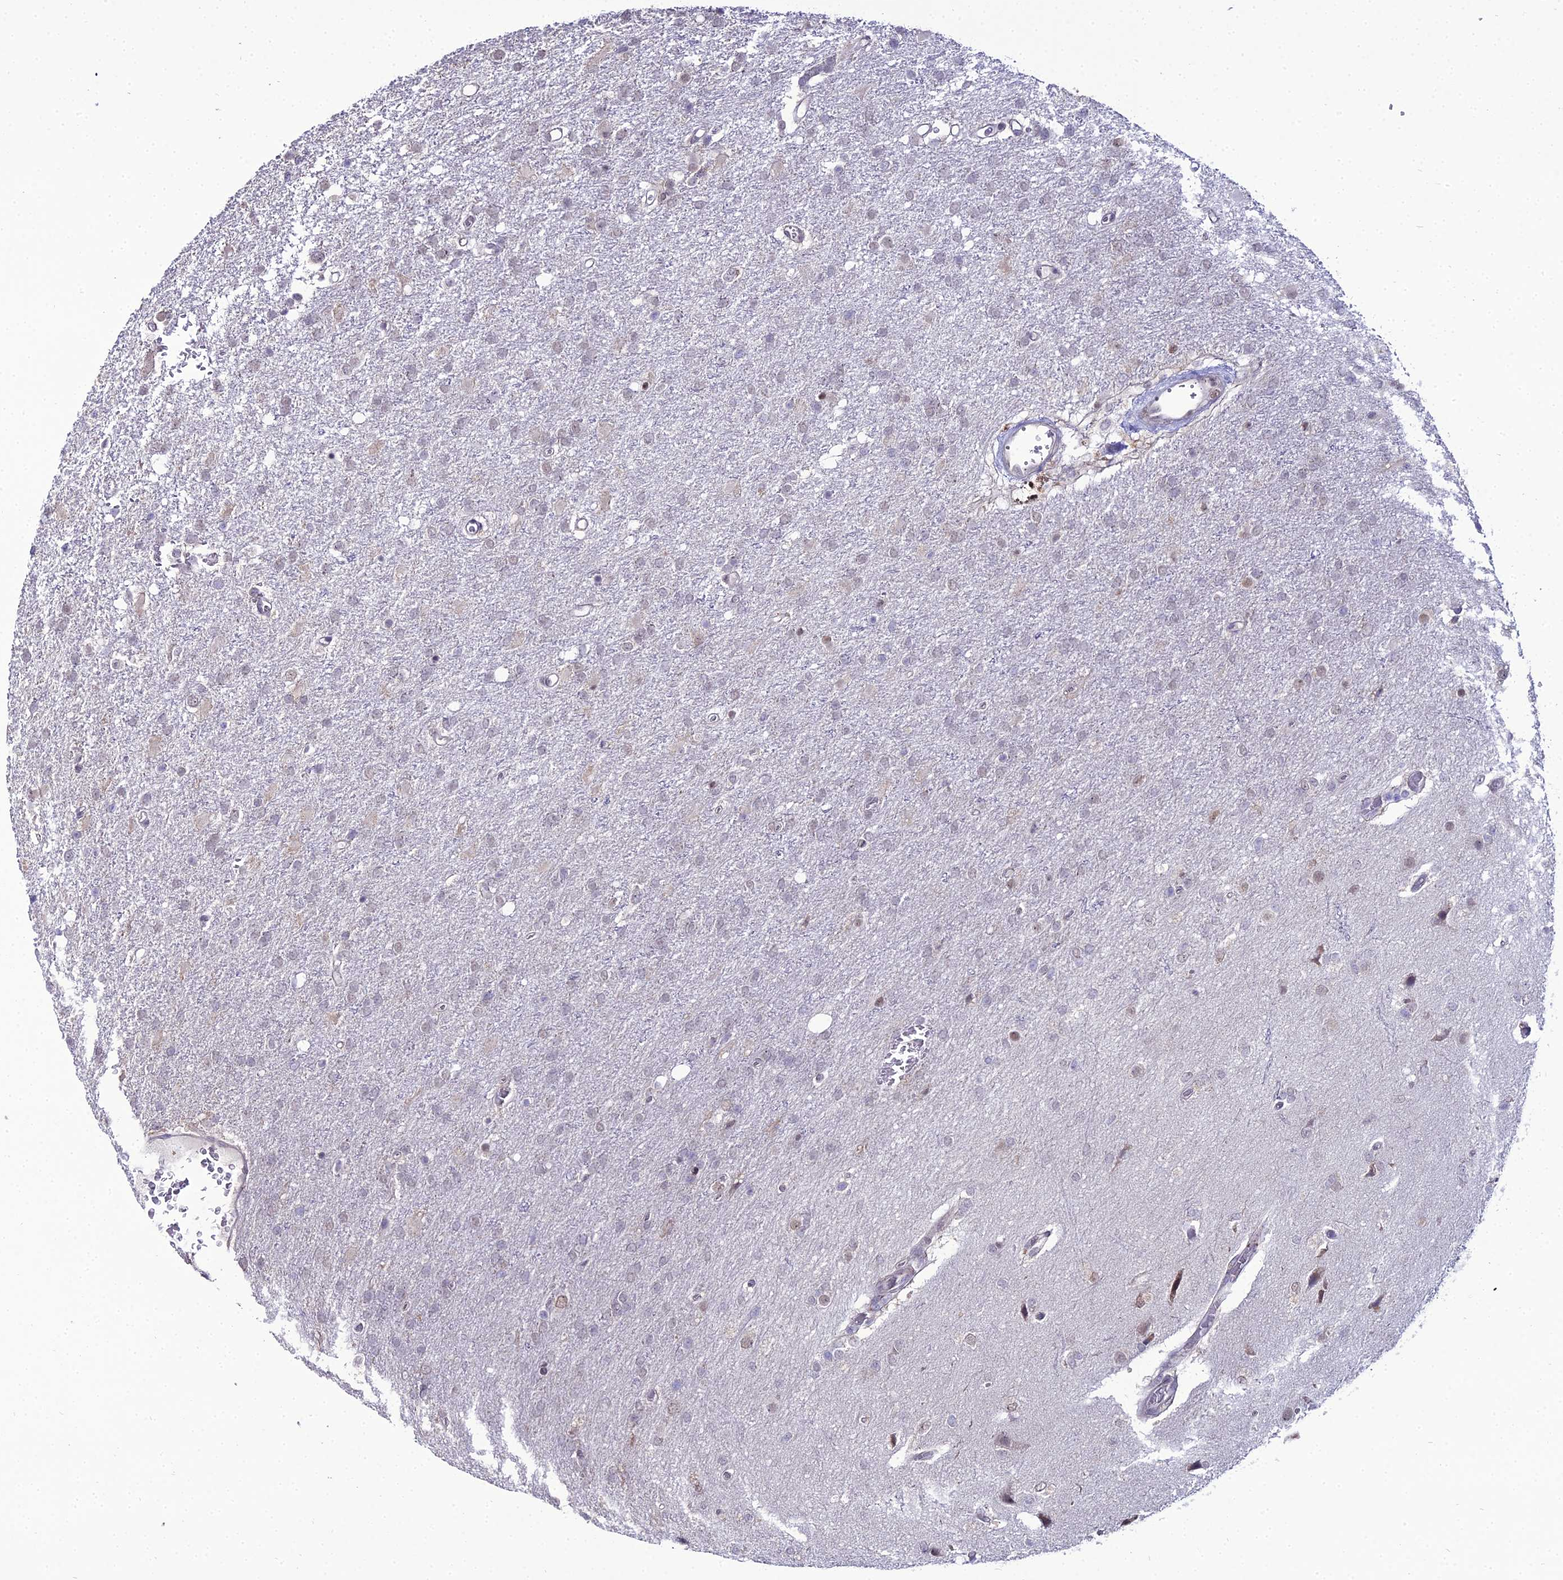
{"staining": {"intensity": "negative", "quantity": "none", "location": "none"}, "tissue": "glioma", "cell_type": "Tumor cells", "image_type": "cancer", "snomed": [{"axis": "morphology", "description": "Glioma, malignant, High grade"}, {"axis": "topography", "description": "Brain"}], "caption": "Immunohistochemistry (IHC) micrograph of human glioma stained for a protein (brown), which shows no positivity in tumor cells.", "gene": "TROAP", "patient": {"sex": "female", "age": 74}}